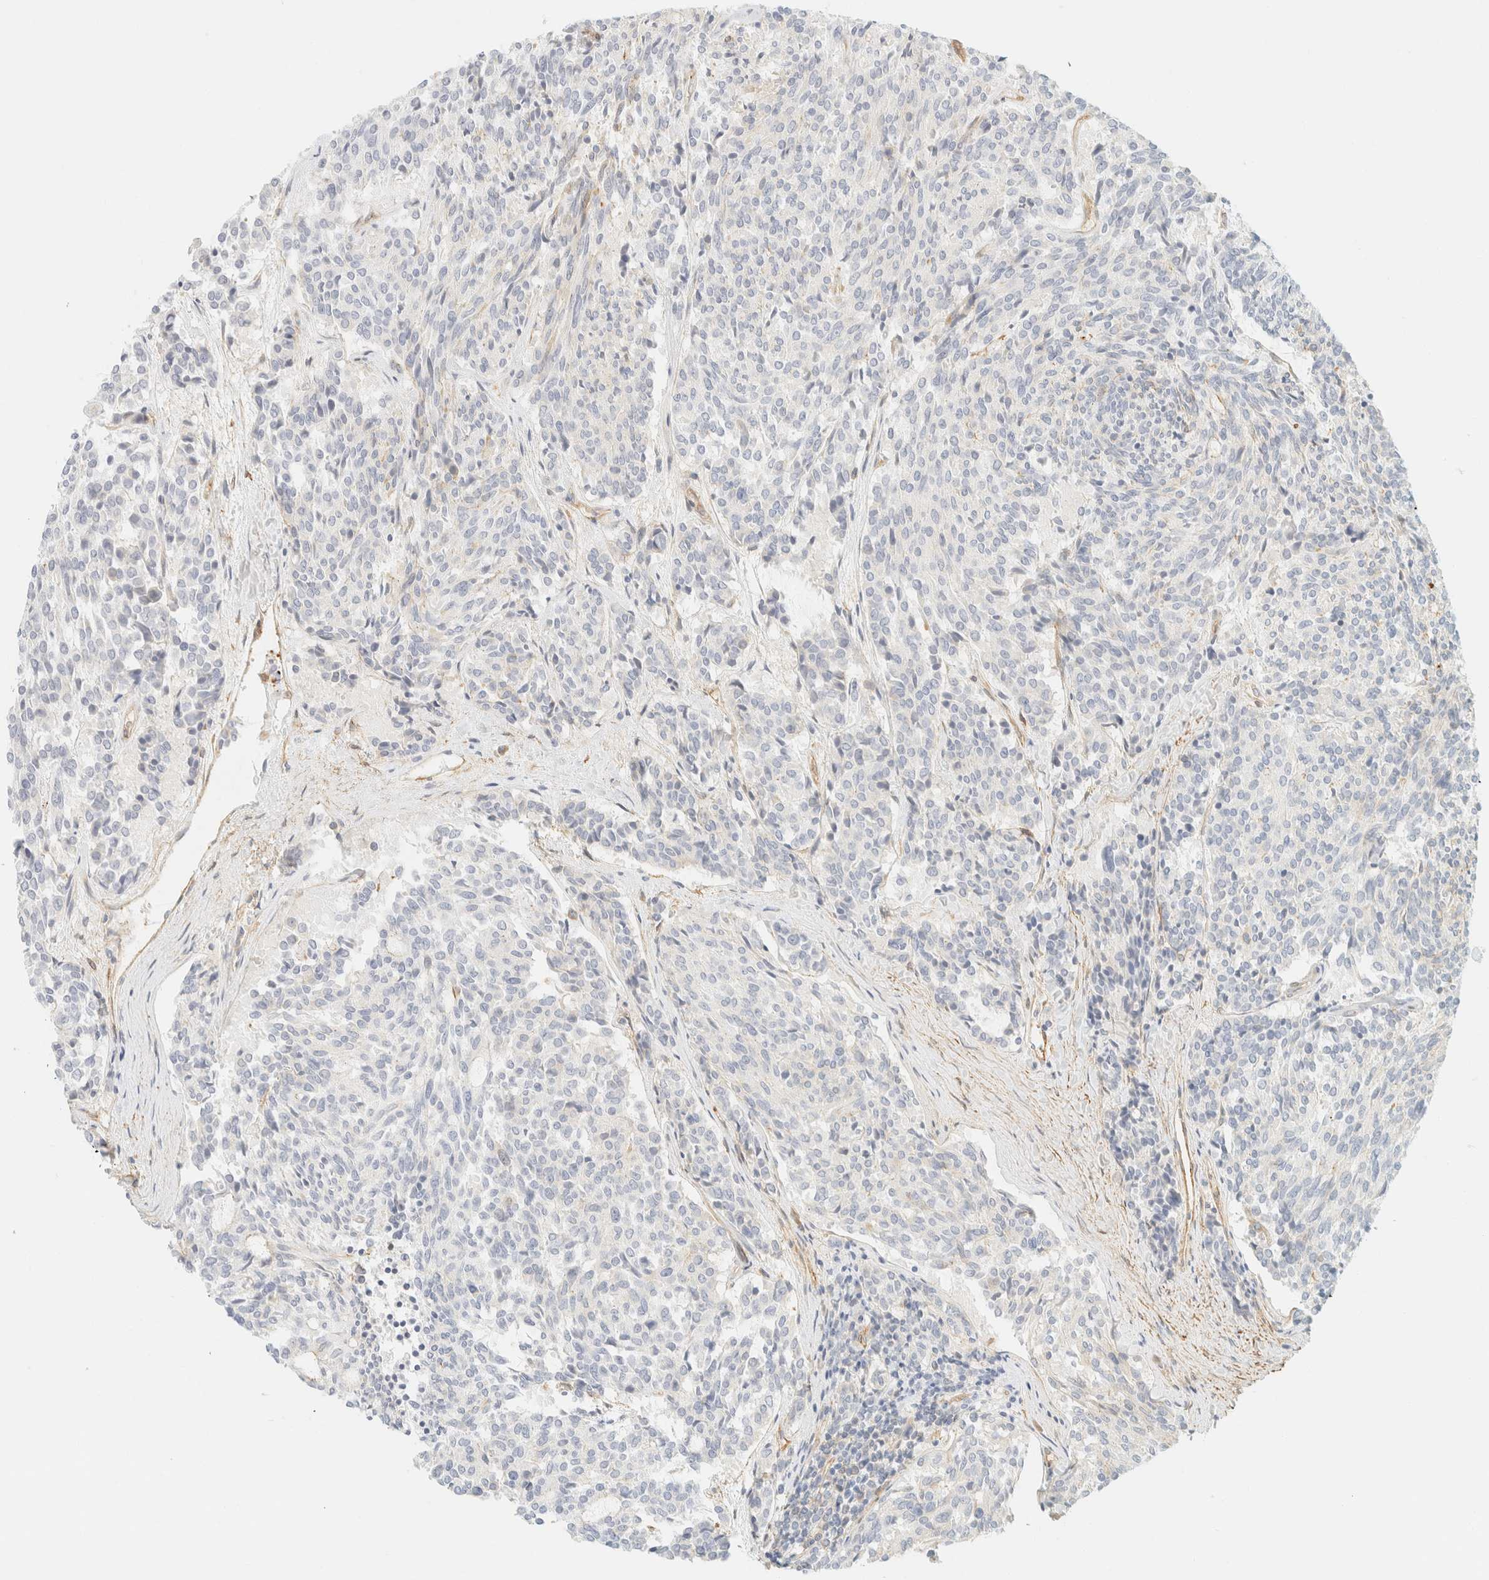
{"staining": {"intensity": "negative", "quantity": "none", "location": "none"}, "tissue": "carcinoid", "cell_type": "Tumor cells", "image_type": "cancer", "snomed": [{"axis": "morphology", "description": "Carcinoid, malignant, NOS"}, {"axis": "topography", "description": "Pancreas"}], "caption": "Protein analysis of malignant carcinoid demonstrates no significant positivity in tumor cells.", "gene": "OTOP2", "patient": {"sex": "female", "age": 54}}